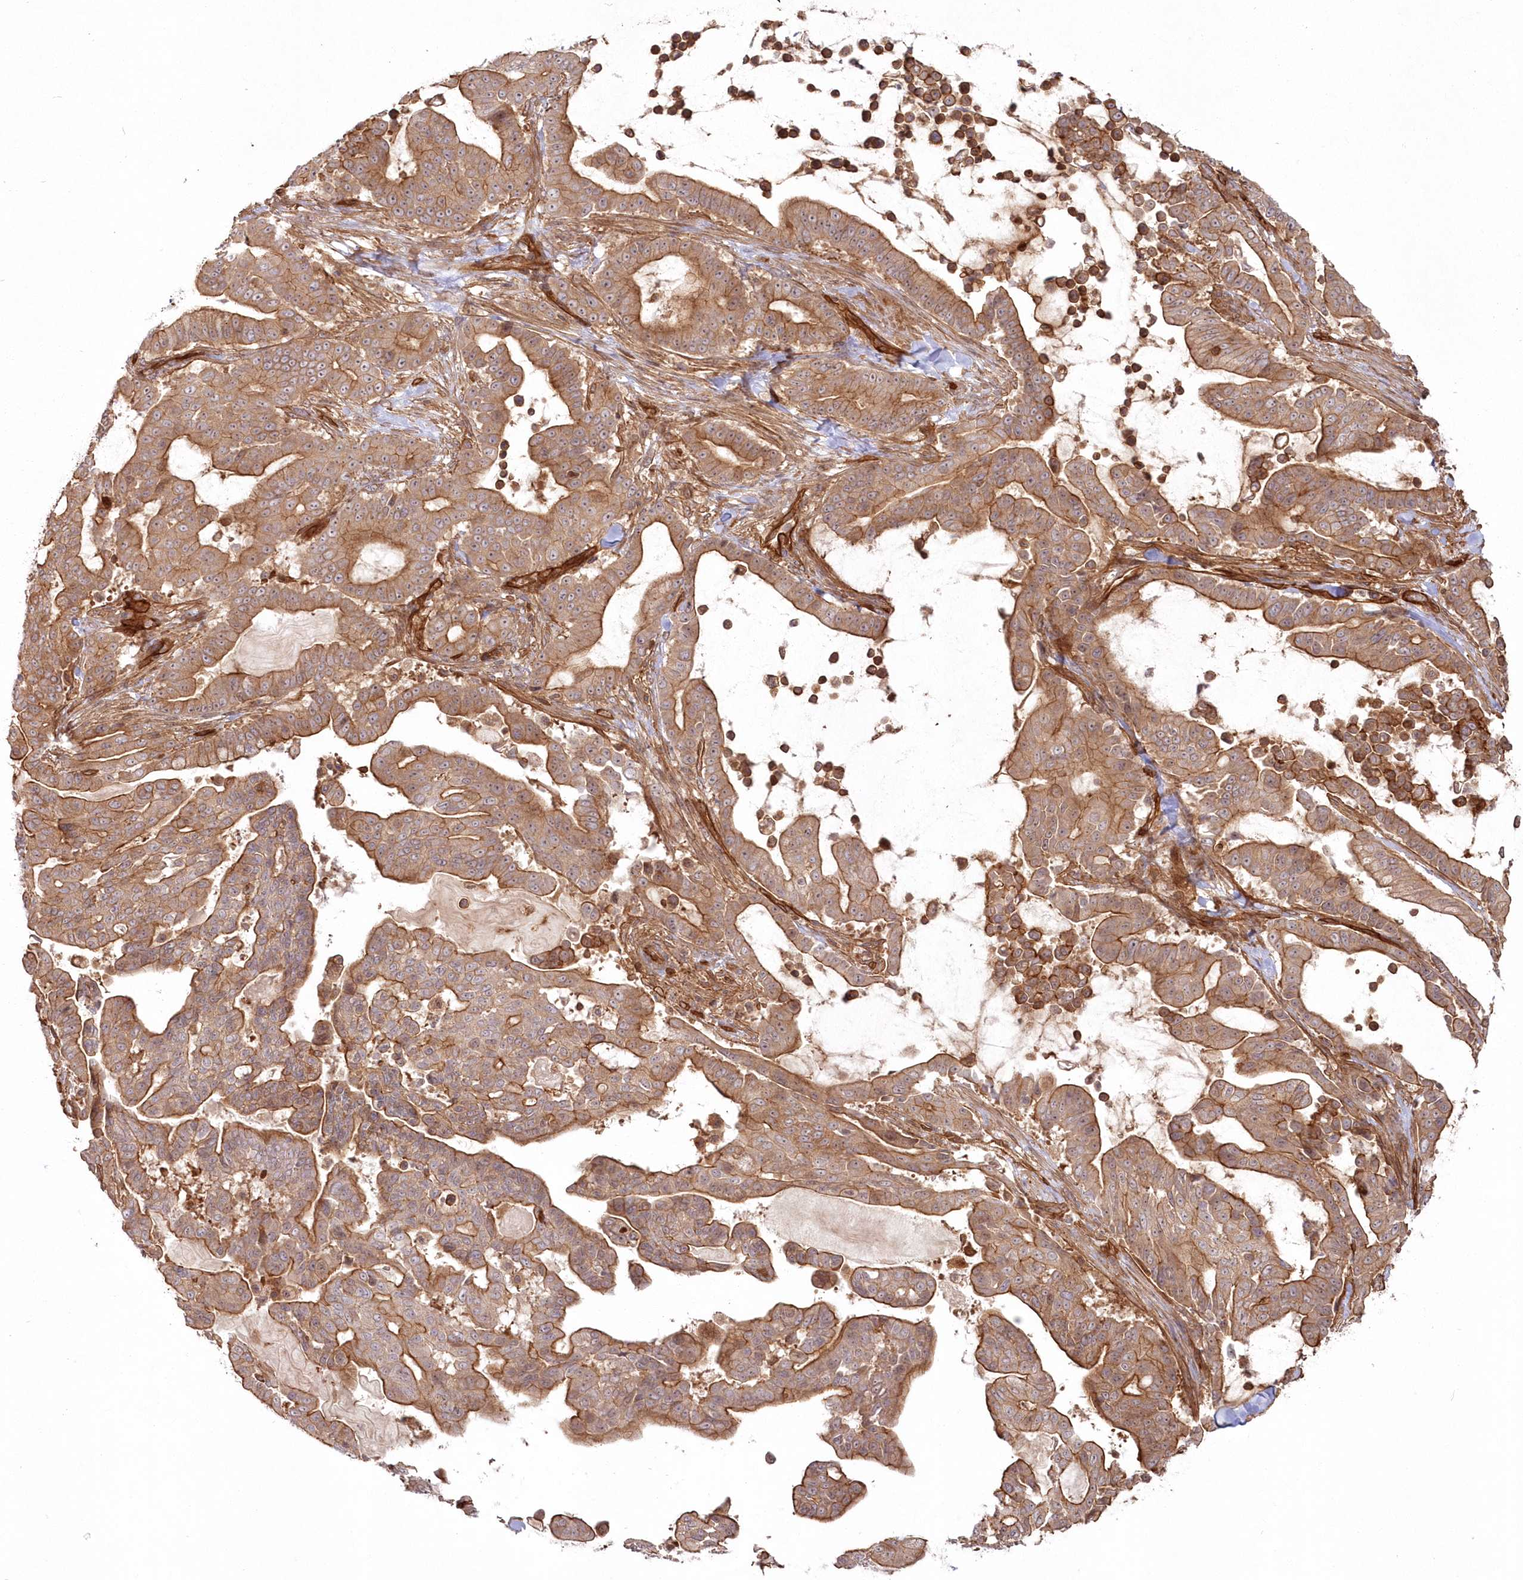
{"staining": {"intensity": "moderate", "quantity": ">75%", "location": "cytoplasmic/membranous"}, "tissue": "pancreatic cancer", "cell_type": "Tumor cells", "image_type": "cancer", "snomed": [{"axis": "morphology", "description": "Adenocarcinoma, NOS"}, {"axis": "topography", "description": "Pancreas"}], "caption": "Pancreatic cancer (adenocarcinoma) stained with immunohistochemistry (IHC) shows moderate cytoplasmic/membranous expression in about >75% of tumor cells. (DAB IHC with brightfield microscopy, high magnification).", "gene": "RGCC", "patient": {"sex": "male", "age": 63}}